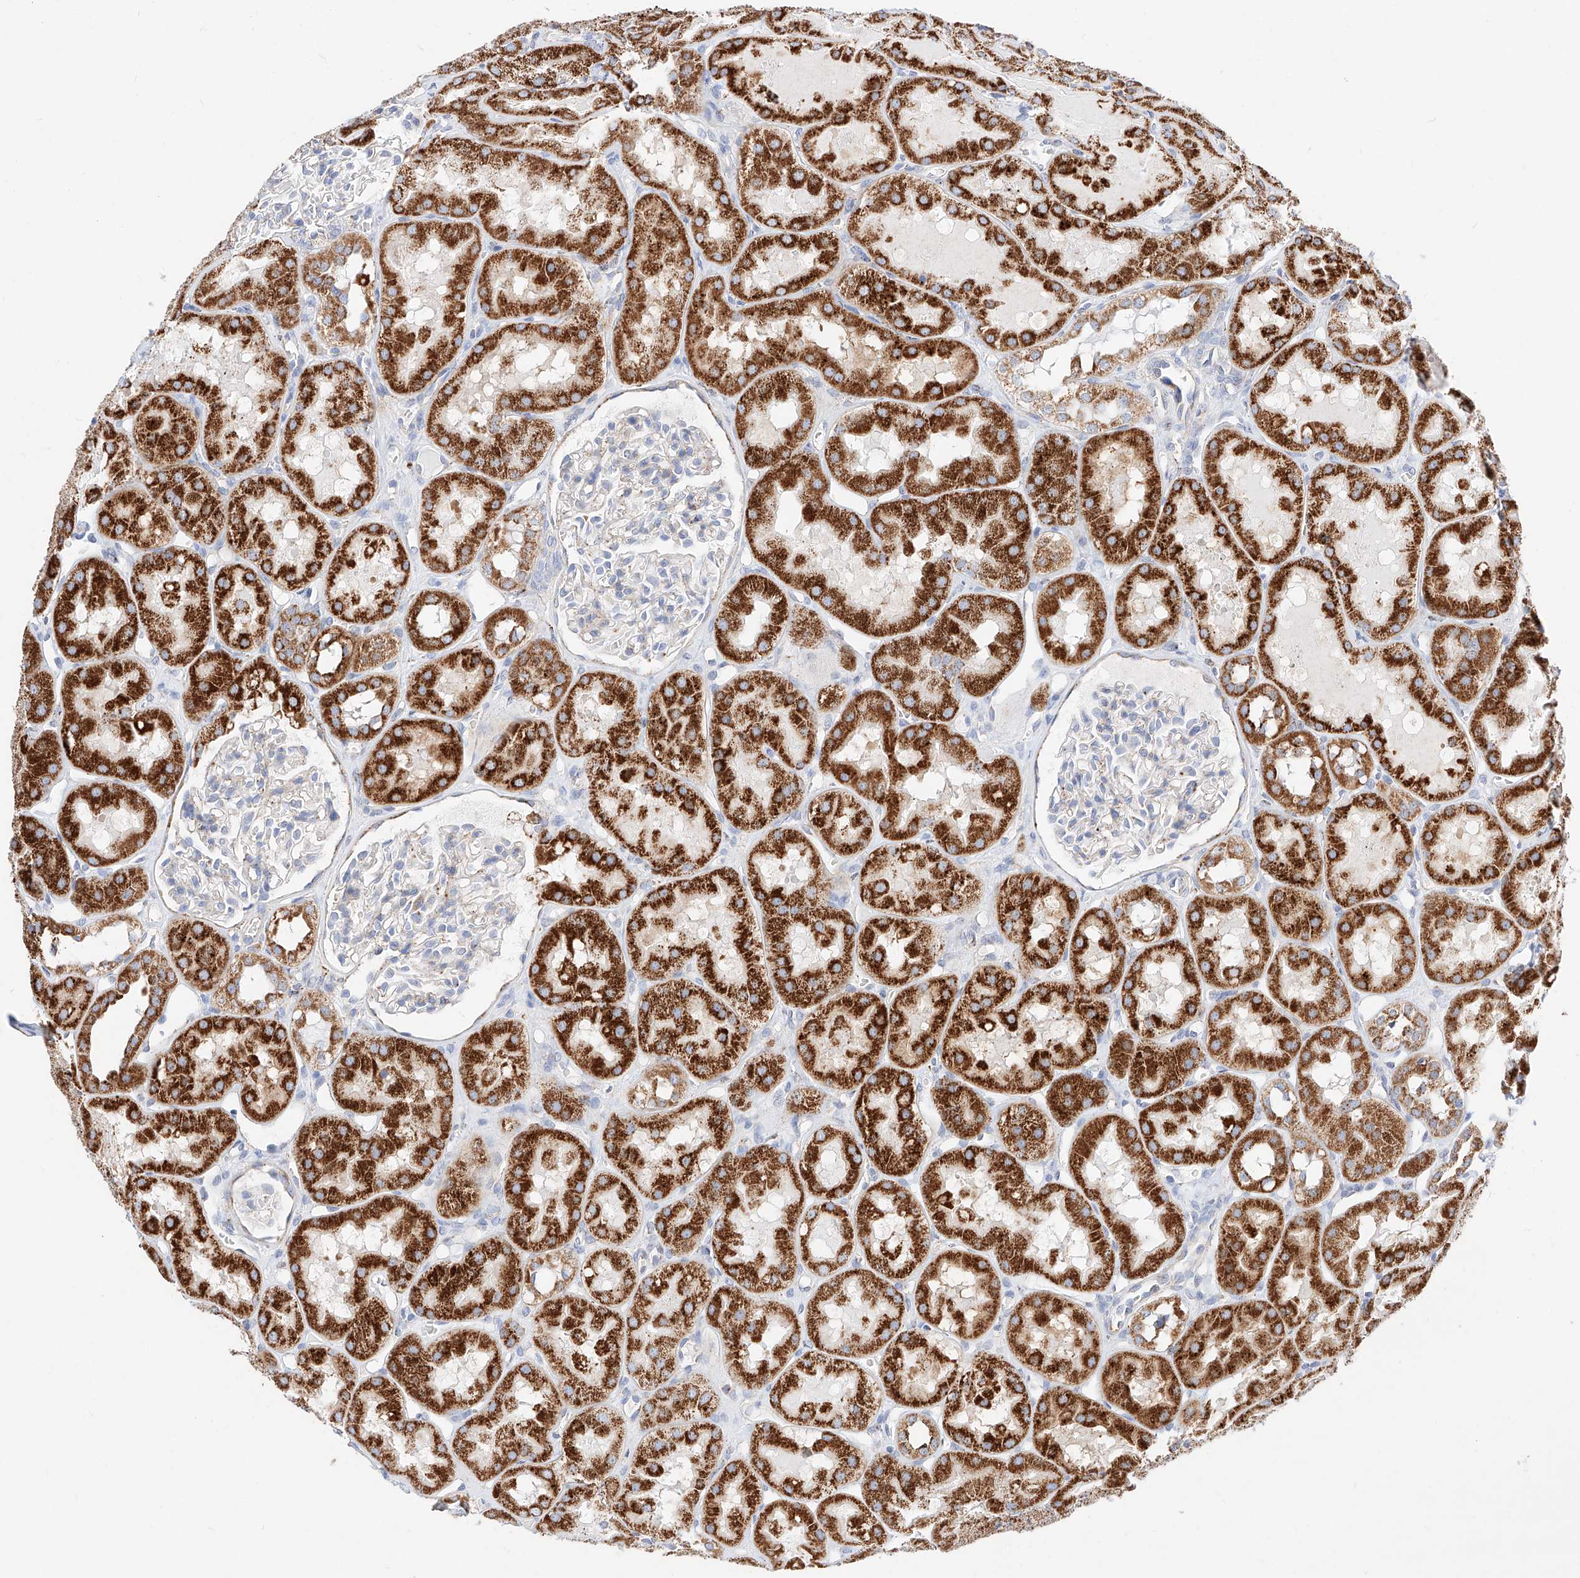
{"staining": {"intensity": "weak", "quantity": "<25%", "location": "cytoplasmic/membranous"}, "tissue": "kidney", "cell_type": "Cells in glomeruli", "image_type": "normal", "snomed": [{"axis": "morphology", "description": "Normal tissue, NOS"}, {"axis": "topography", "description": "Kidney"}], "caption": "An immunohistochemistry photomicrograph of normal kidney is shown. There is no staining in cells in glomeruli of kidney. (Immunohistochemistry, brightfield microscopy, high magnification).", "gene": "C6orf62", "patient": {"sex": "male", "age": 16}}